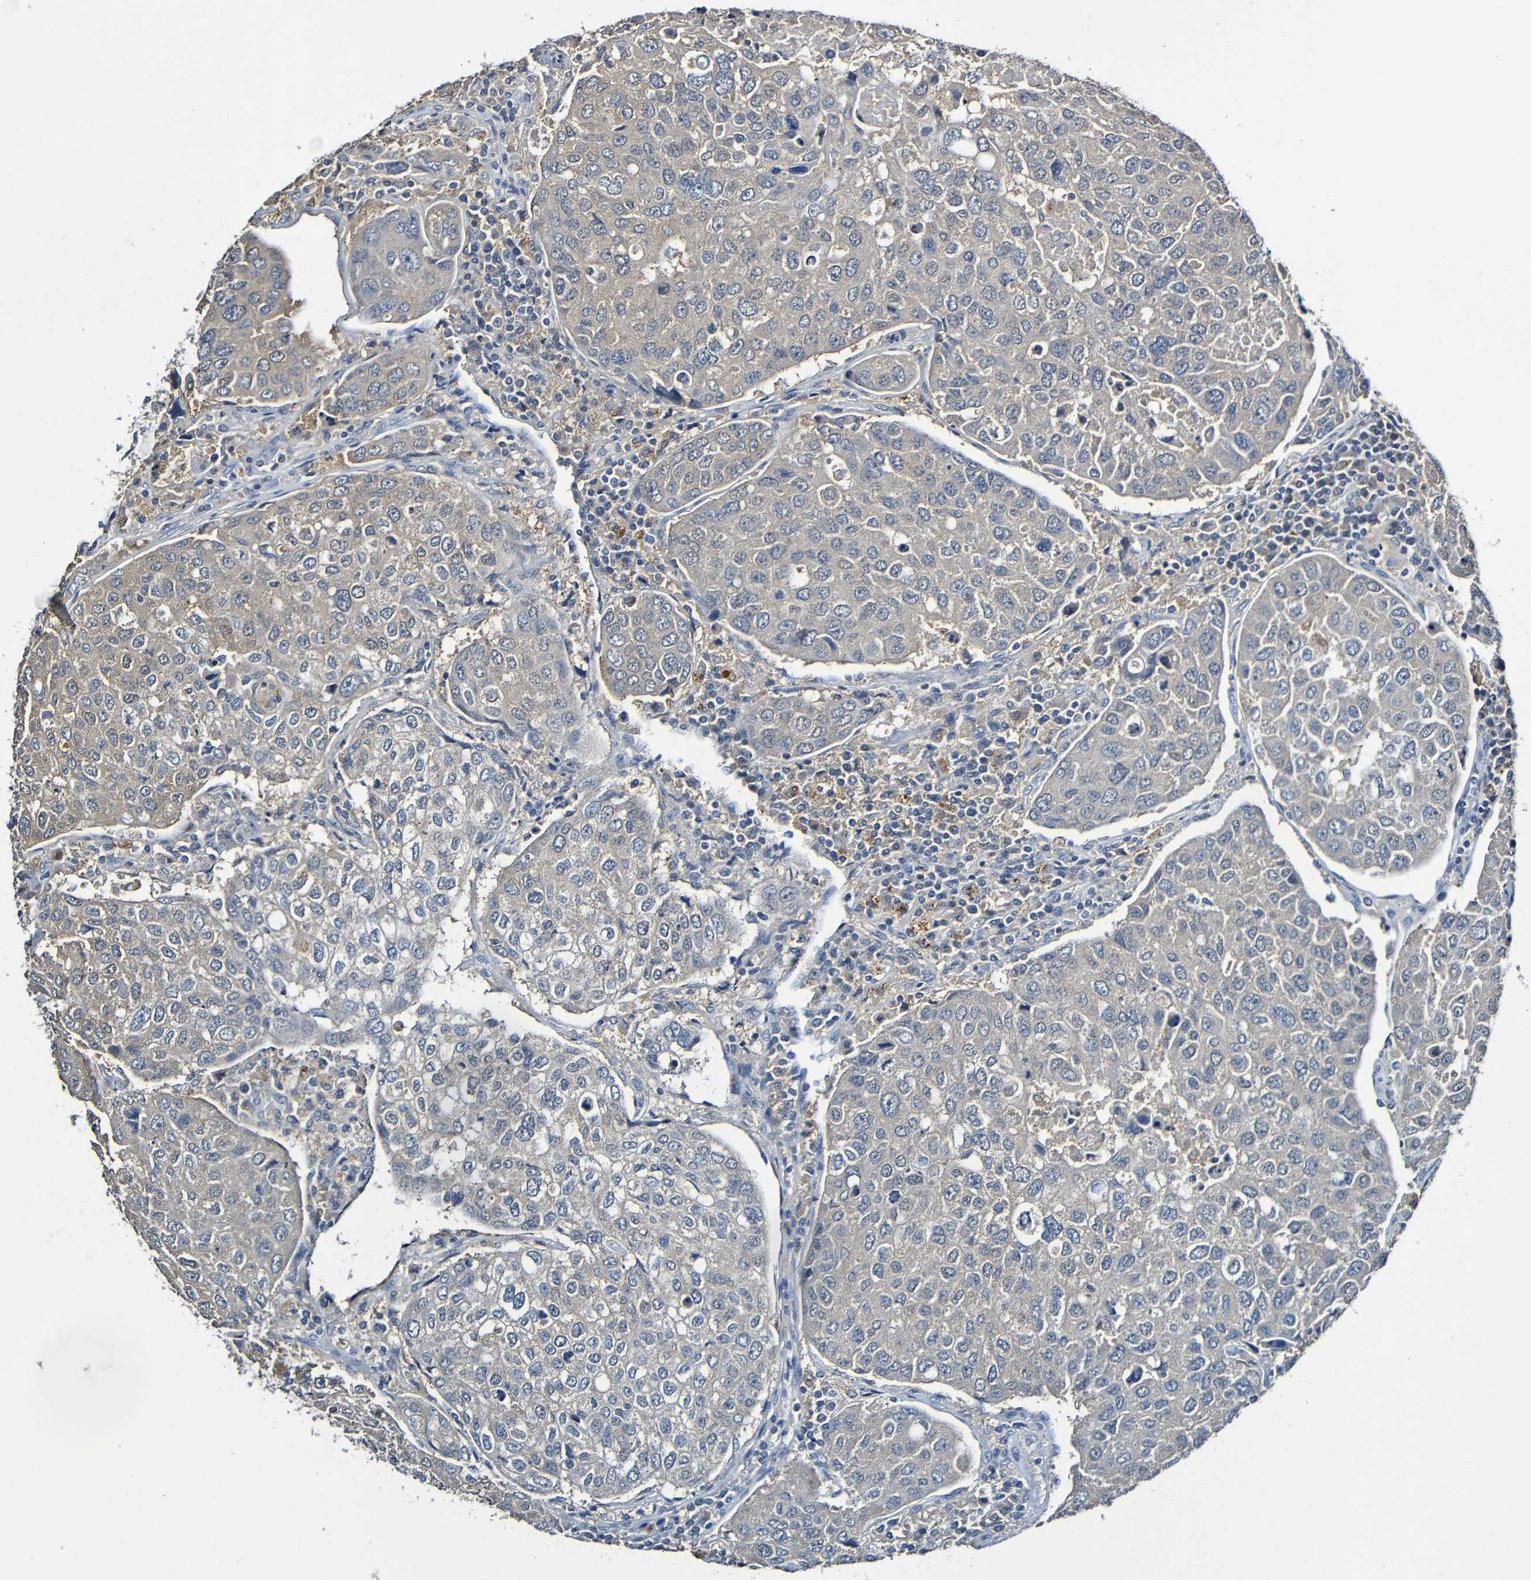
{"staining": {"intensity": "weak", "quantity": "<25%", "location": "cytoplasmic/membranous"}, "tissue": "urothelial cancer", "cell_type": "Tumor cells", "image_type": "cancer", "snomed": [{"axis": "morphology", "description": "Urothelial carcinoma, High grade"}, {"axis": "topography", "description": "Lymph node"}, {"axis": "topography", "description": "Urinary bladder"}], "caption": "An immunohistochemistry image of urothelial cancer is shown. There is no staining in tumor cells of urothelial cancer.", "gene": "LRRC70", "patient": {"sex": "male", "age": 51}}